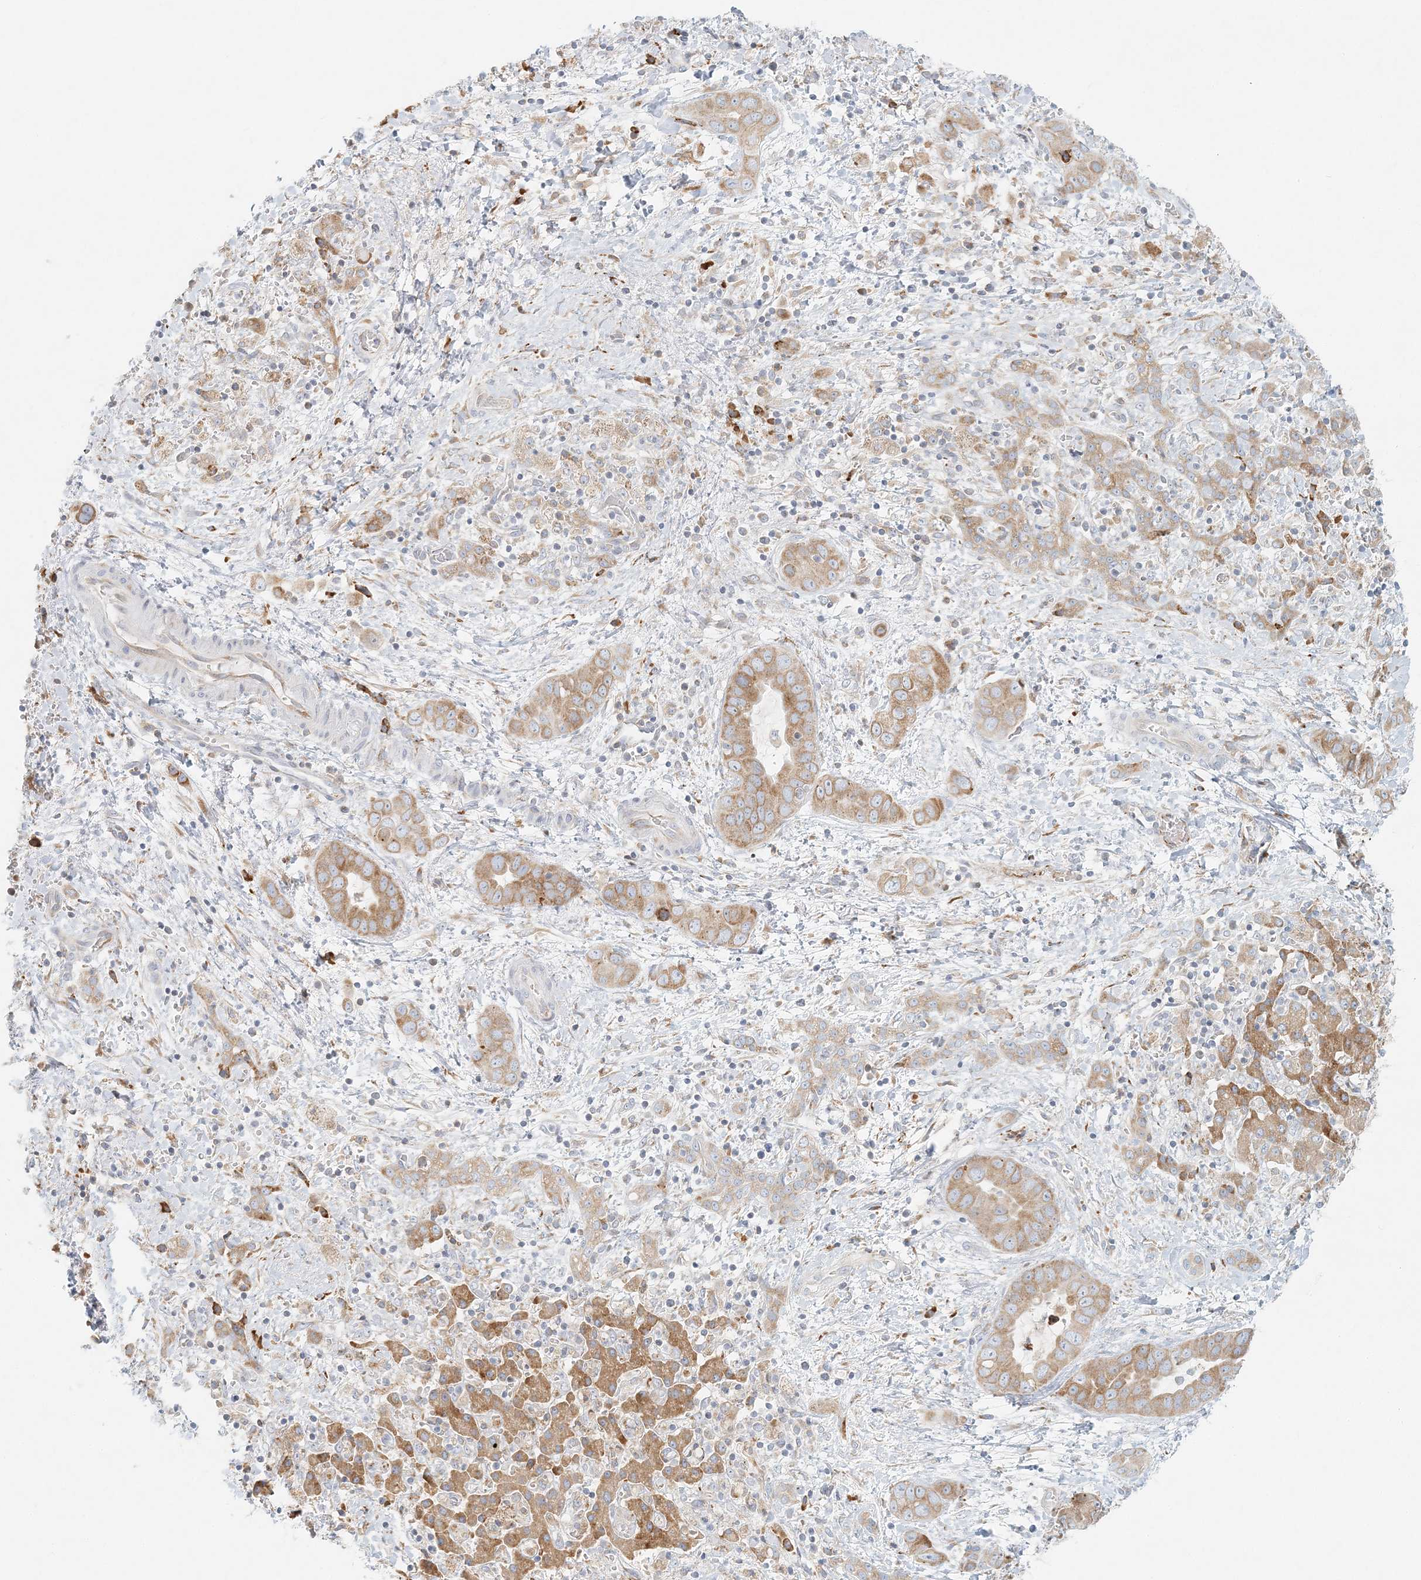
{"staining": {"intensity": "moderate", "quantity": ">75%", "location": "cytoplasmic/membranous"}, "tissue": "liver cancer", "cell_type": "Tumor cells", "image_type": "cancer", "snomed": [{"axis": "morphology", "description": "Cholangiocarcinoma"}, {"axis": "topography", "description": "Liver"}], "caption": "Cholangiocarcinoma (liver) stained for a protein (brown) reveals moderate cytoplasmic/membranous positive staining in about >75% of tumor cells.", "gene": "STK11IP", "patient": {"sex": "female", "age": 52}}